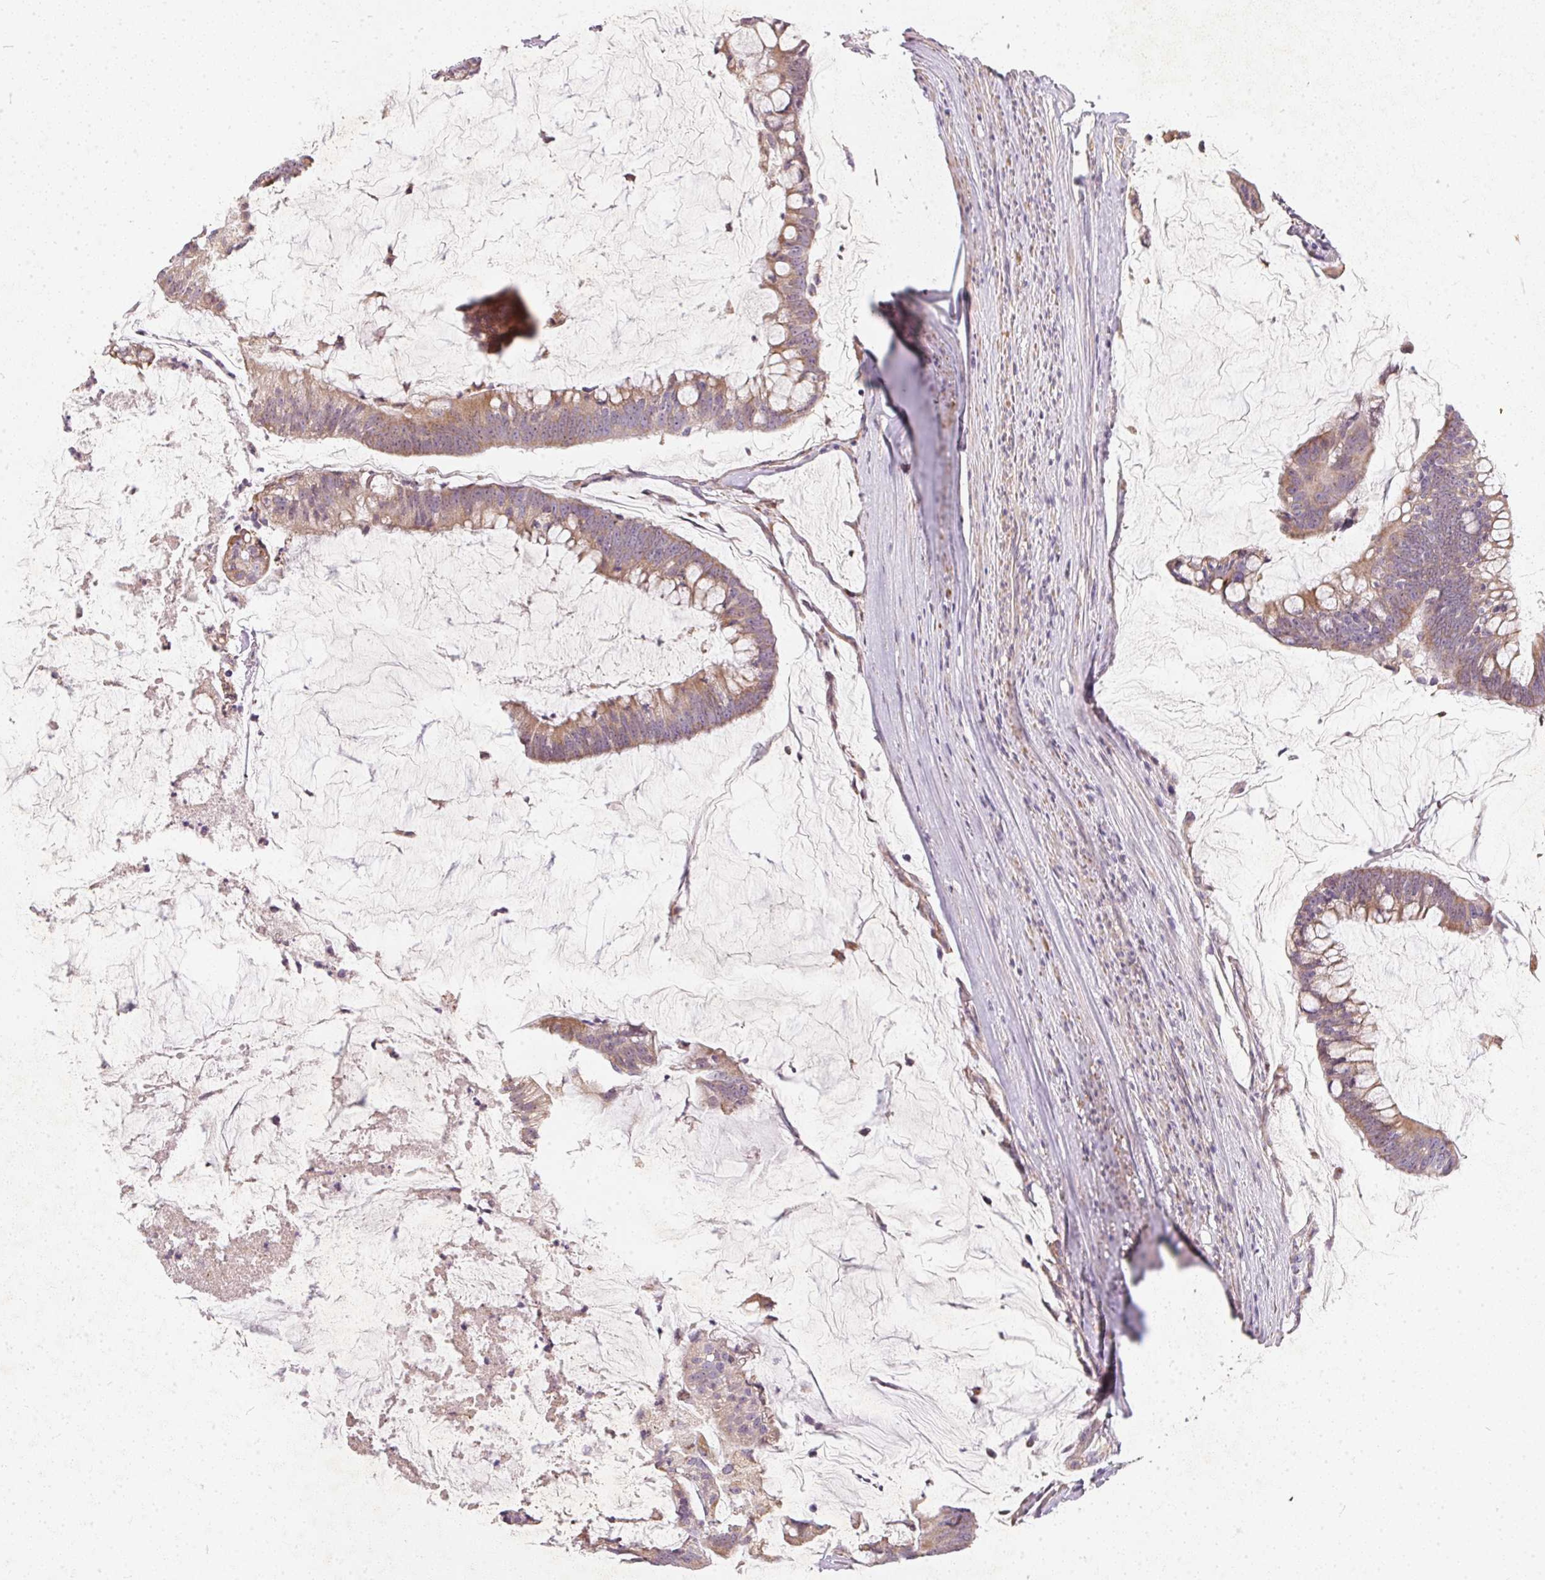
{"staining": {"intensity": "moderate", "quantity": ">75%", "location": "cytoplasmic/membranous"}, "tissue": "colorectal cancer", "cell_type": "Tumor cells", "image_type": "cancer", "snomed": [{"axis": "morphology", "description": "Adenocarcinoma, NOS"}, {"axis": "topography", "description": "Colon"}], "caption": "This is an image of immunohistochemistry (IHC) staining of colorectal cancer (adenocarcinoma), which shows moderate staining in the cytoplasmic/membranous of tumor cells.", "gene": "VWA5B2", "patient": {"sex": "male", "age": 62}}